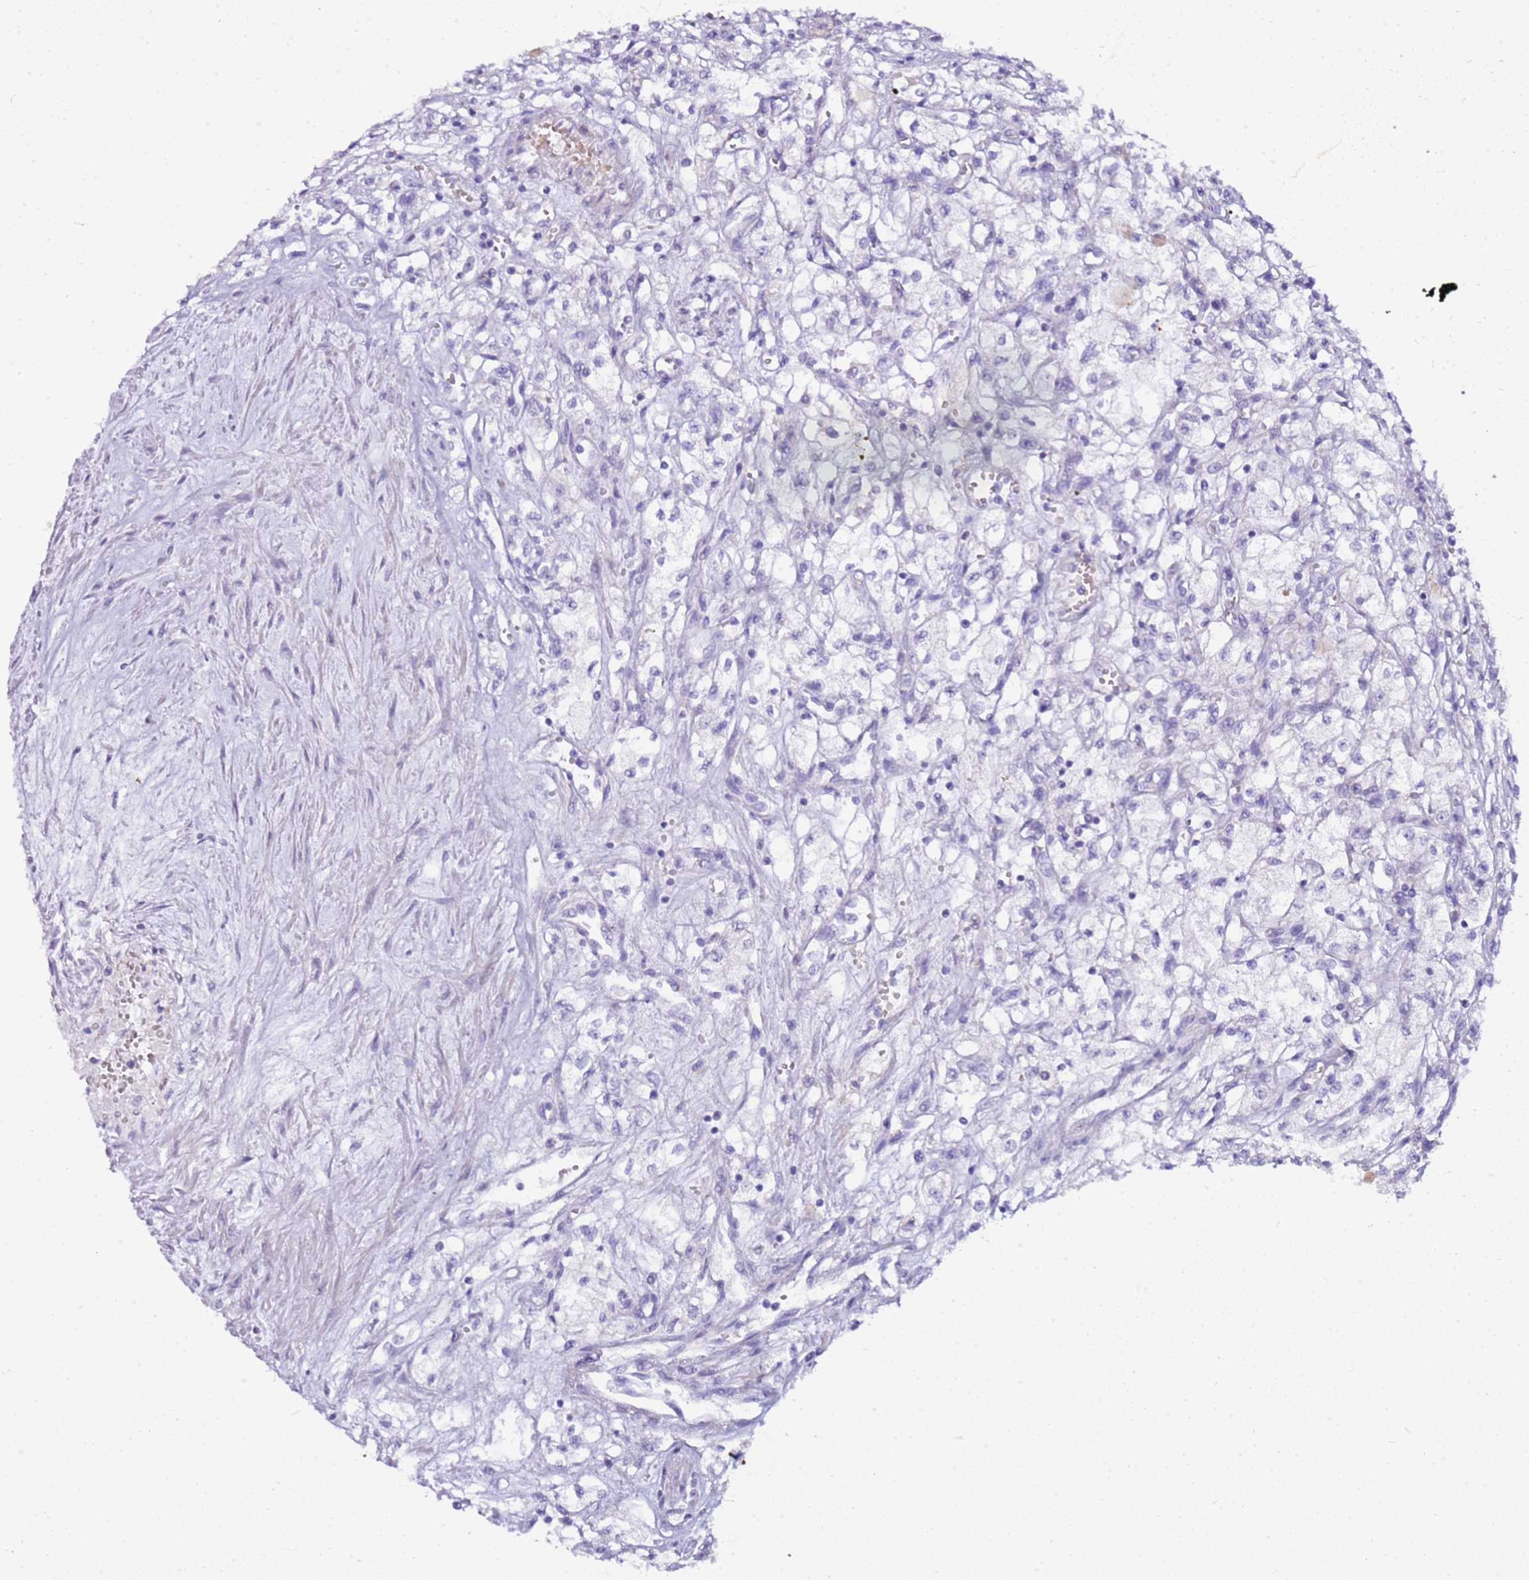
{"staining": {"intensity": "negative", "quantity": "none", "location": "none"}, "tissue": "renal cancer", "cell_type": "Tumor cells", "image_type": "cancer", "snomed": [{"axis": "morphology", "description": "Adenocarcinoma, NOS"}, {"axis": "topography", "description": "Kidney"}], "caption": "Renal cancer stained for a protein using IHC demonstrates no staining tumor cells.", "gene": "DCDC2B", "patient": {"sex": "male", "age": 59}}